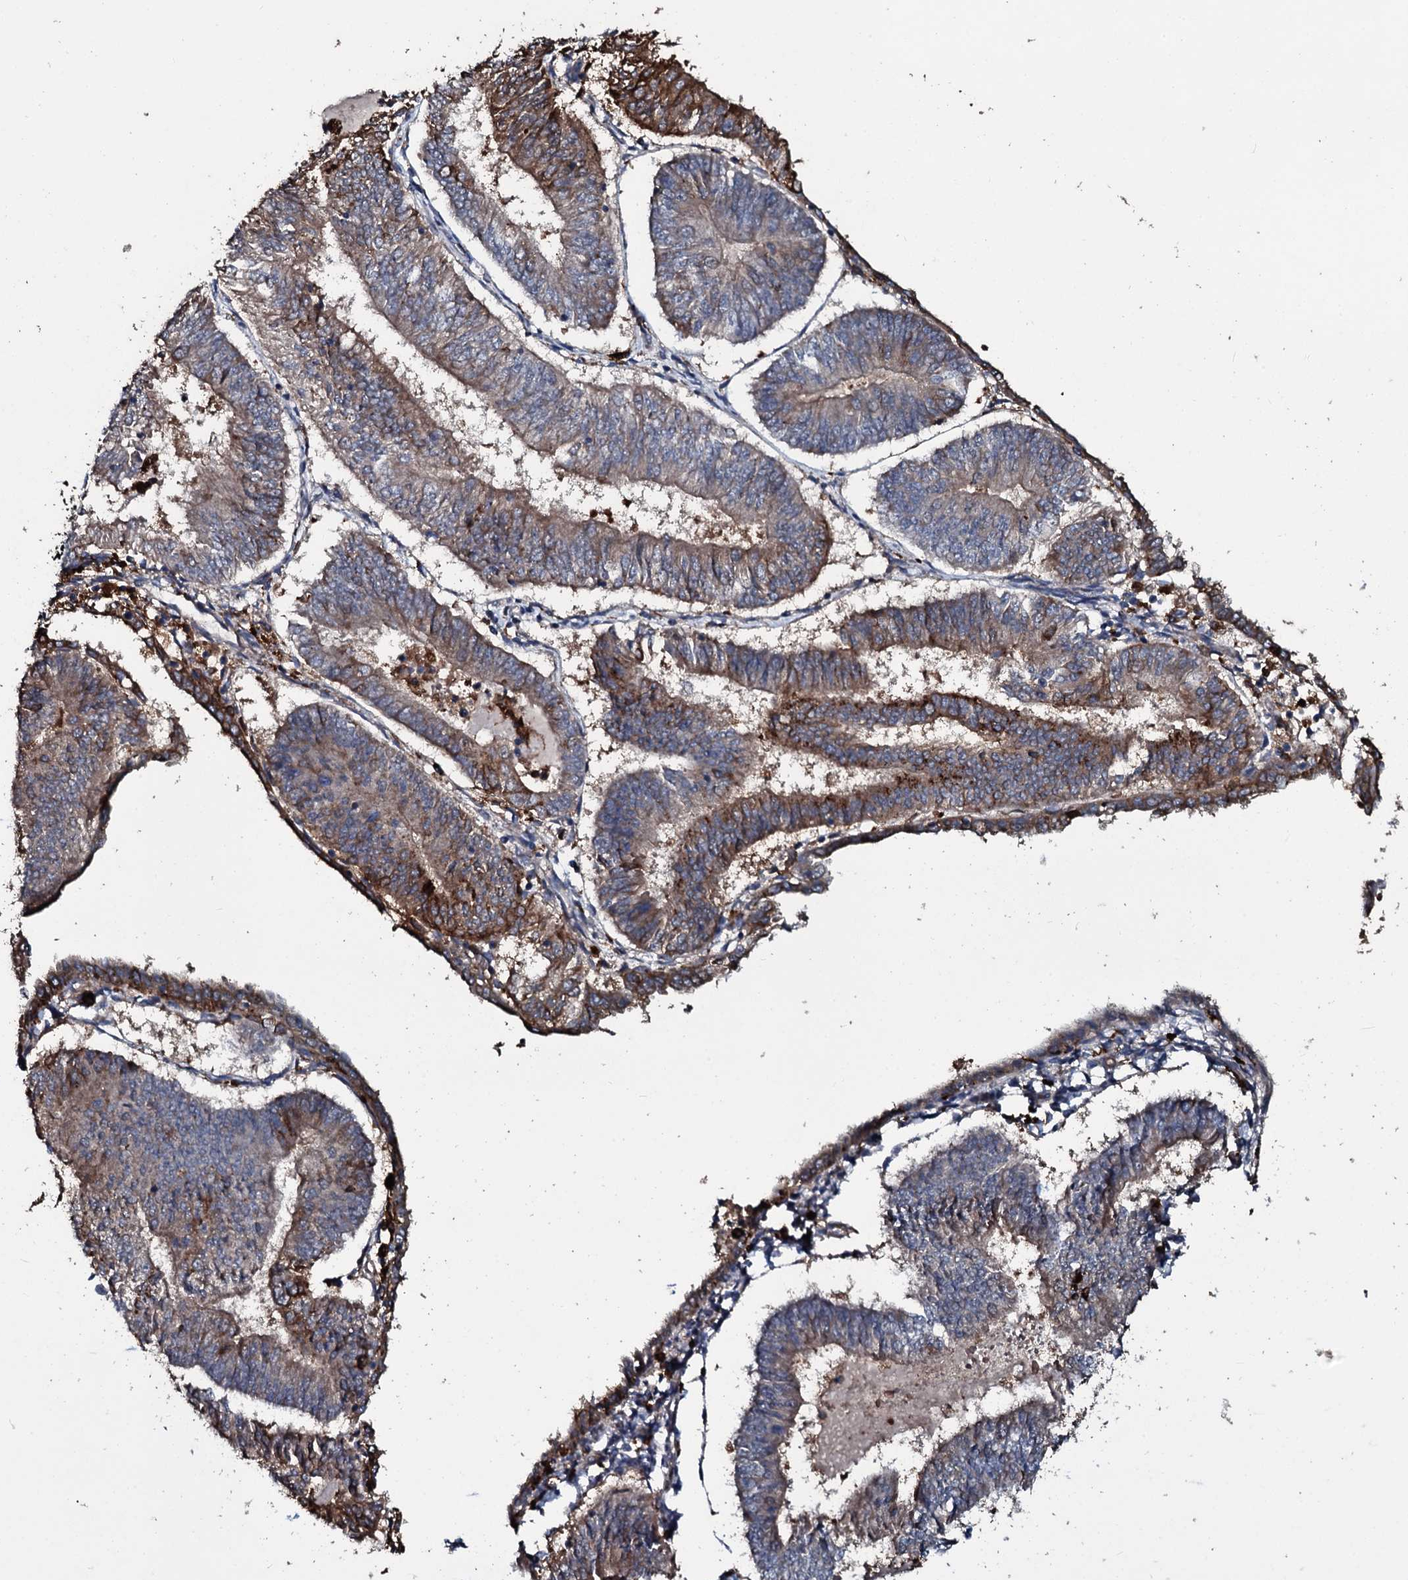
{"staining": {"intensity": "strong", "quantity": "25%-75%", "location": "cytoplasmic/membranous"}, "tissue": "endometrial cancer", "cell_type": "Tumor cells", "image_type": "cancer", "snomed": [{"axis": "morphology", "description": "Adenocarcinoma, NOS"}, {"axis": "topography", "description": "Endometrium"}], "caption": "IHC of human endometrial cancer demonstrates high levels of strong cytoplasmic/membranous staining in about 25%-75% of tumor cells. (DAB IHC, brown staining for protein, blue staining for nuclei).", "gene": "TPGS2", "patient": {"sex": "female", "age": 58}}